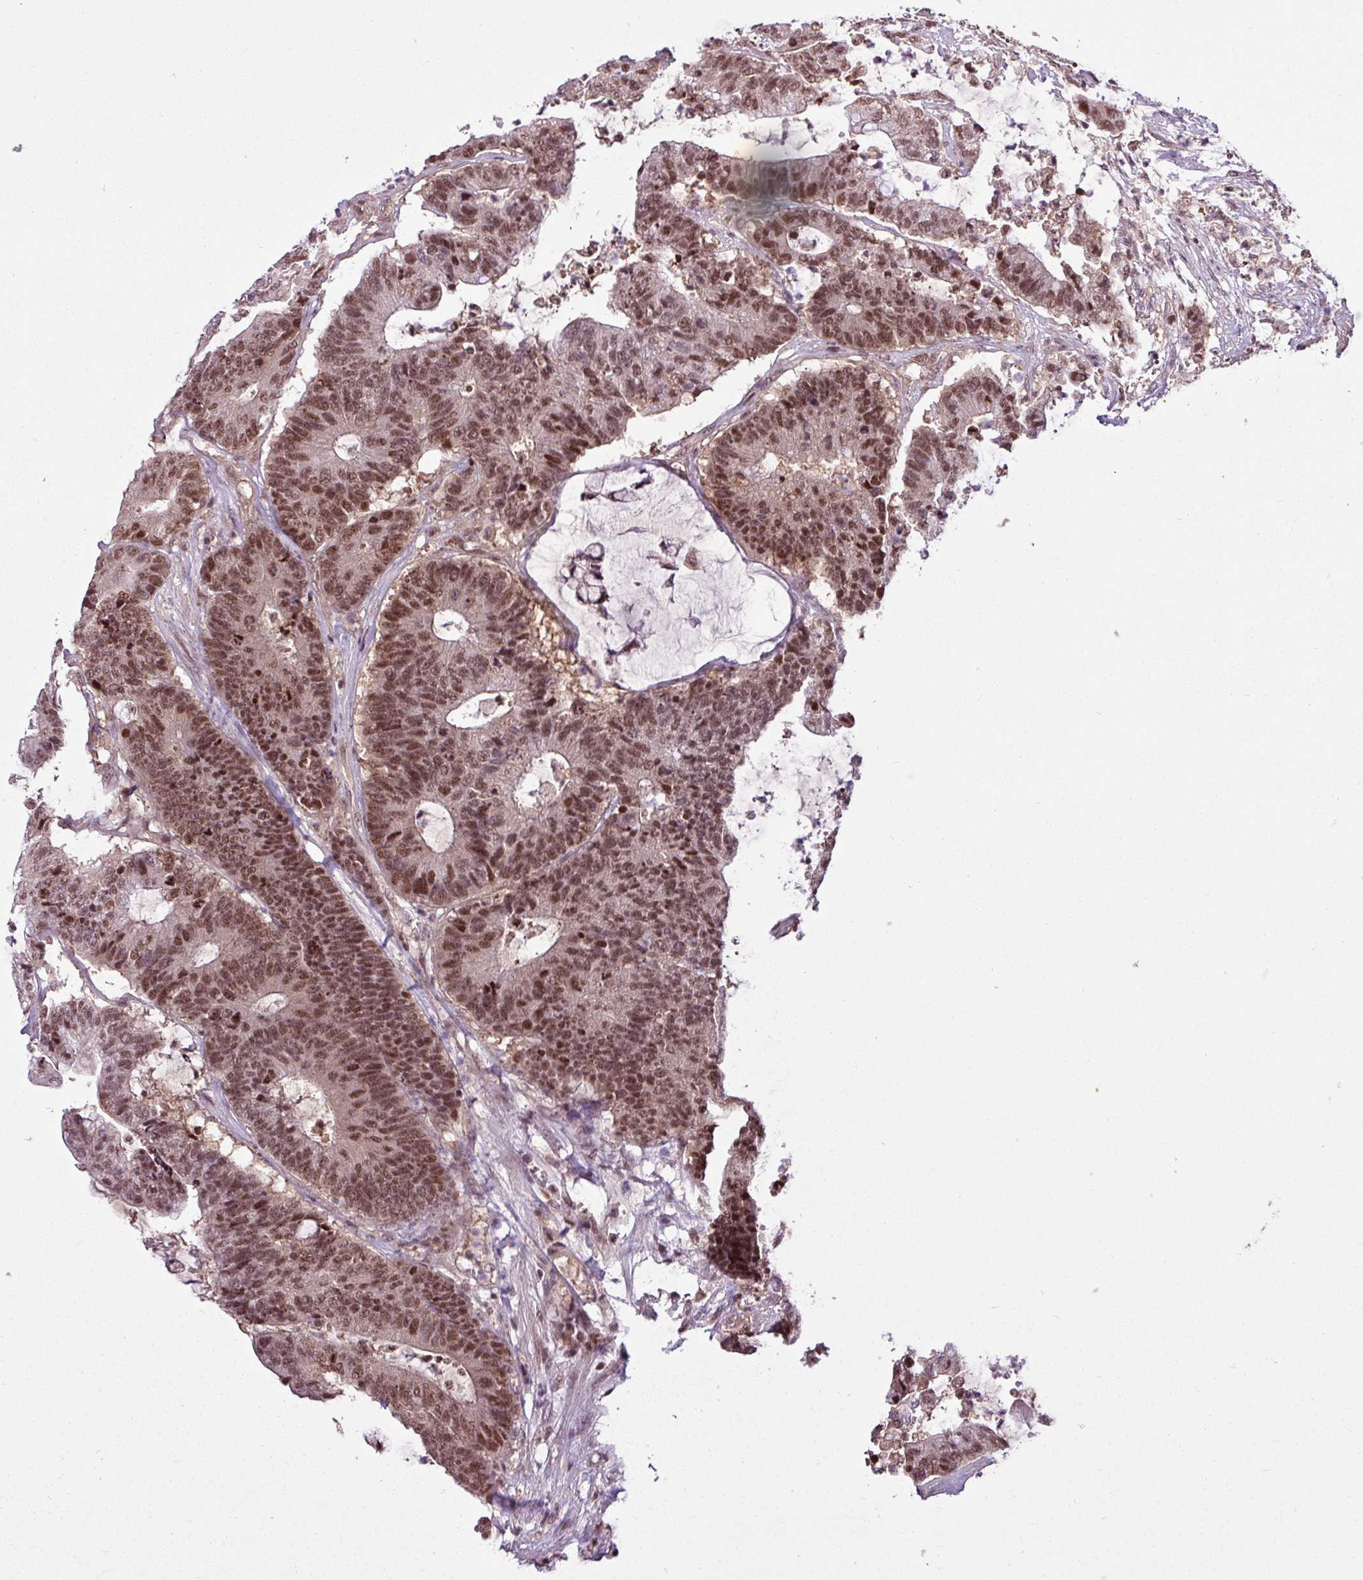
{"staining": {"intensity": "moderate", "quantity": ">75%", "location": "cytoplasmic/membranous,nuclear"}, "tissue": "colorectal cancer", "cell_type": "Tumor cells", "image_type": "cancer", "snomed": [{"axis": "morphology", "description": "Adenocarcinoma, NOS"}, {"axis": "topography", "description": "Colon"}], "caption": "High-magnification brightfield microscopy of colorectal cancer stained with DAB (3,3'-diaminobenzidine) (brown) and counterstained with hematoxylin (blue). tumor cells exhibit moderate cytoplasmic/membranous and nuclear staining is seen in about>75% of cells.", "gene": "ITPKC", "patient": {"sex": "female", "age": 84}}